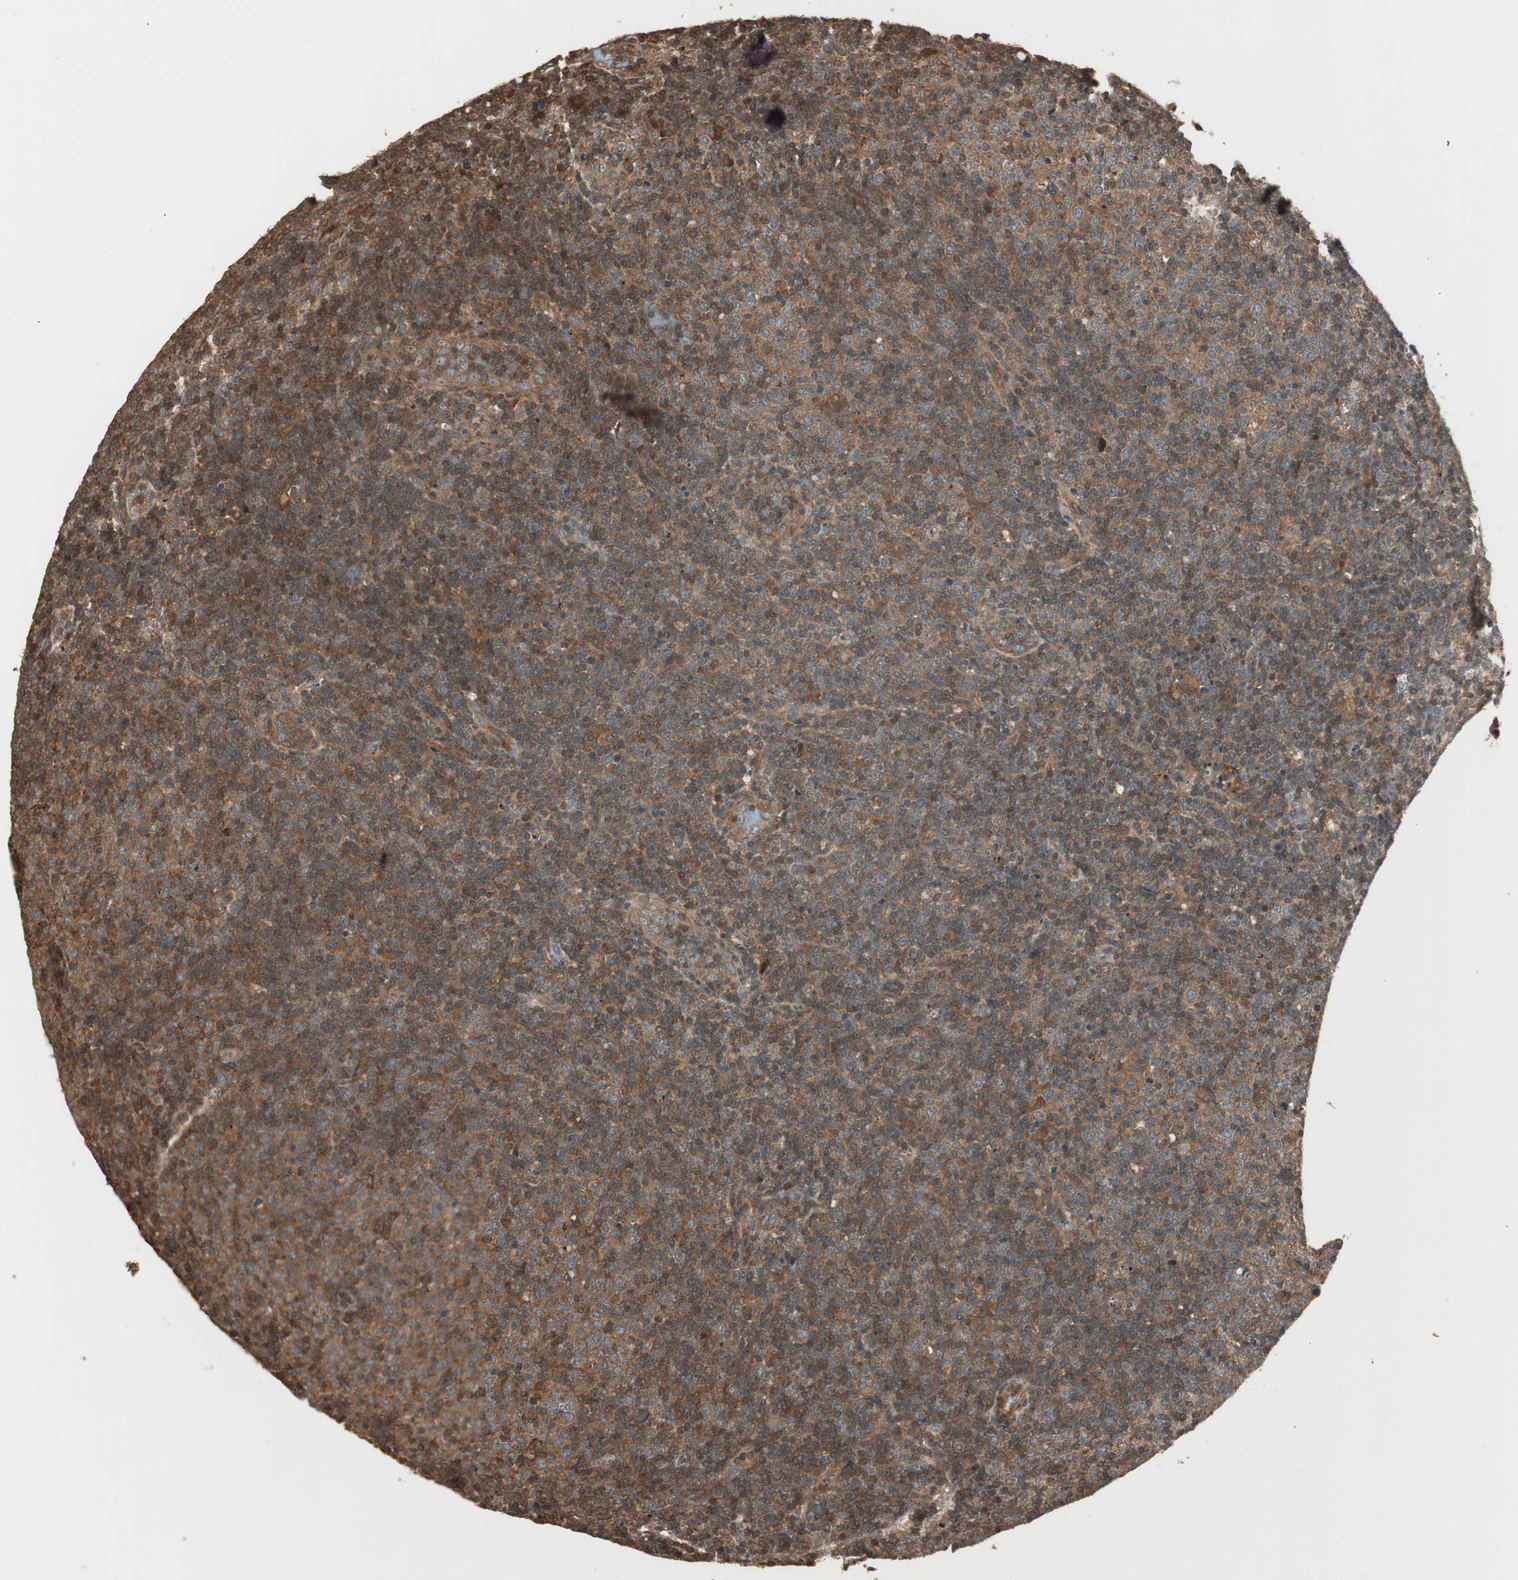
{"staining": {"intensity": "moderate", "quantity": ">75%", "location": "cytoplasmic/membranous"}, "tissue": "lymphoma", "cell_type": "Tumor cells", "image_type": "cancer", "snomed": [{"axis": "morphology", "description": "Malignant lymphoma, non-Hodgkin's type, Low grade"}, {"axis": "topography", "description": "Lymph node"}], "caption": "Moderate cytoplasmic/membranous protein staining is present in about >75% of tumor cells in lymphoma.", "gene": "CNOT4", "patient": {"sex": "male", "age": 70}}